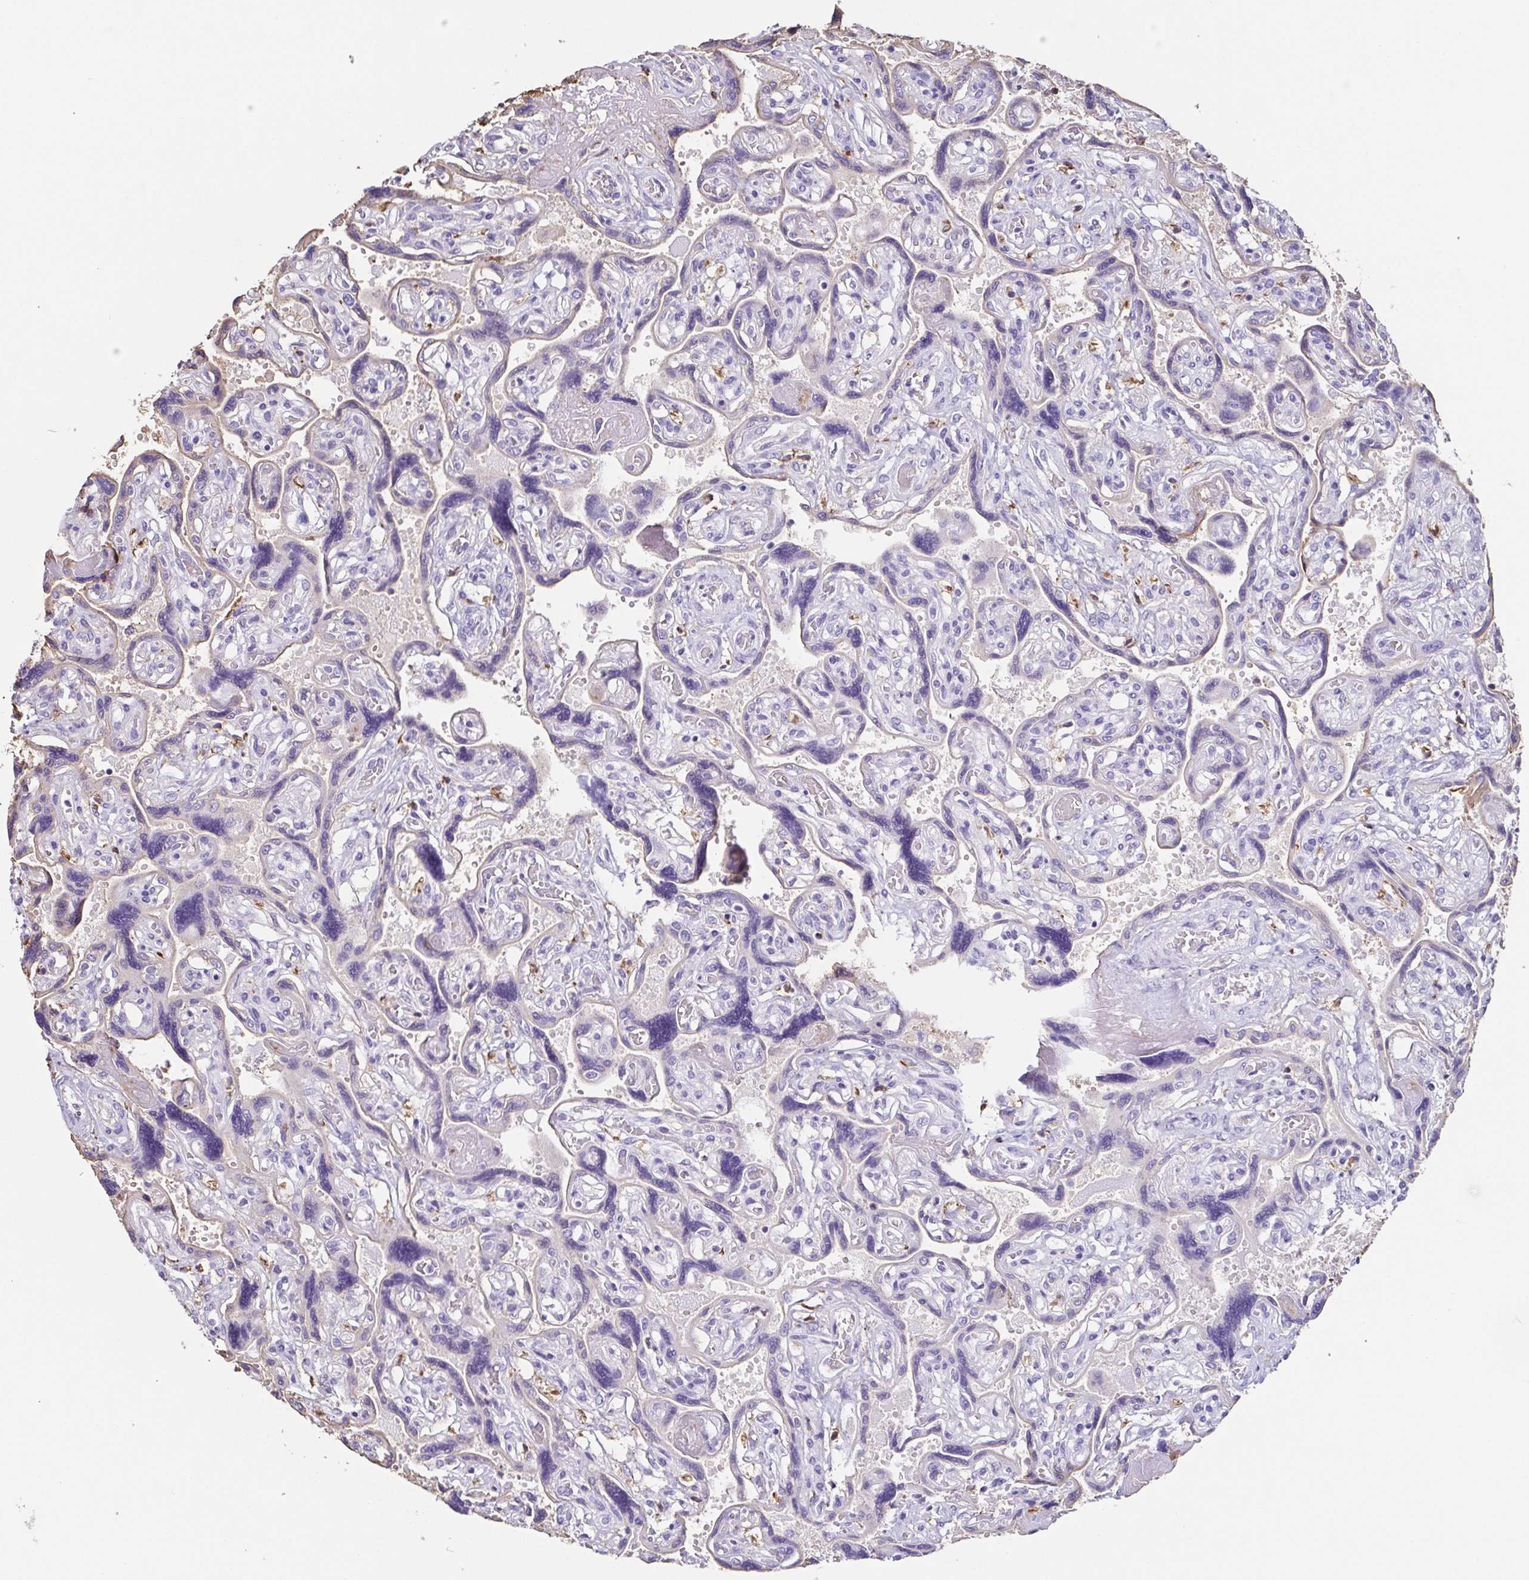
{"staining": {"intensity": "negative", "quantity": "none", "location": "none"}, "tissue": "placenta", "cell_type": "Decidual cells", "image_type": "normal", "snomed": [{"axis": "morphology", "description": "Normal tissue, NOS"}, {"axis": "topography", "description": "Placenta"}], "caption": "Immunohistochemistry histopathology image of benign placenta: human placenta stained with DAB exhibits no significant protein staining in decidual cells. (DAB immunohistochemistry (IHC) visualized using brightfield microscopy, high magnification).", "gene": "ANXA10", "patient": {"sex": "female", "age": 32}}